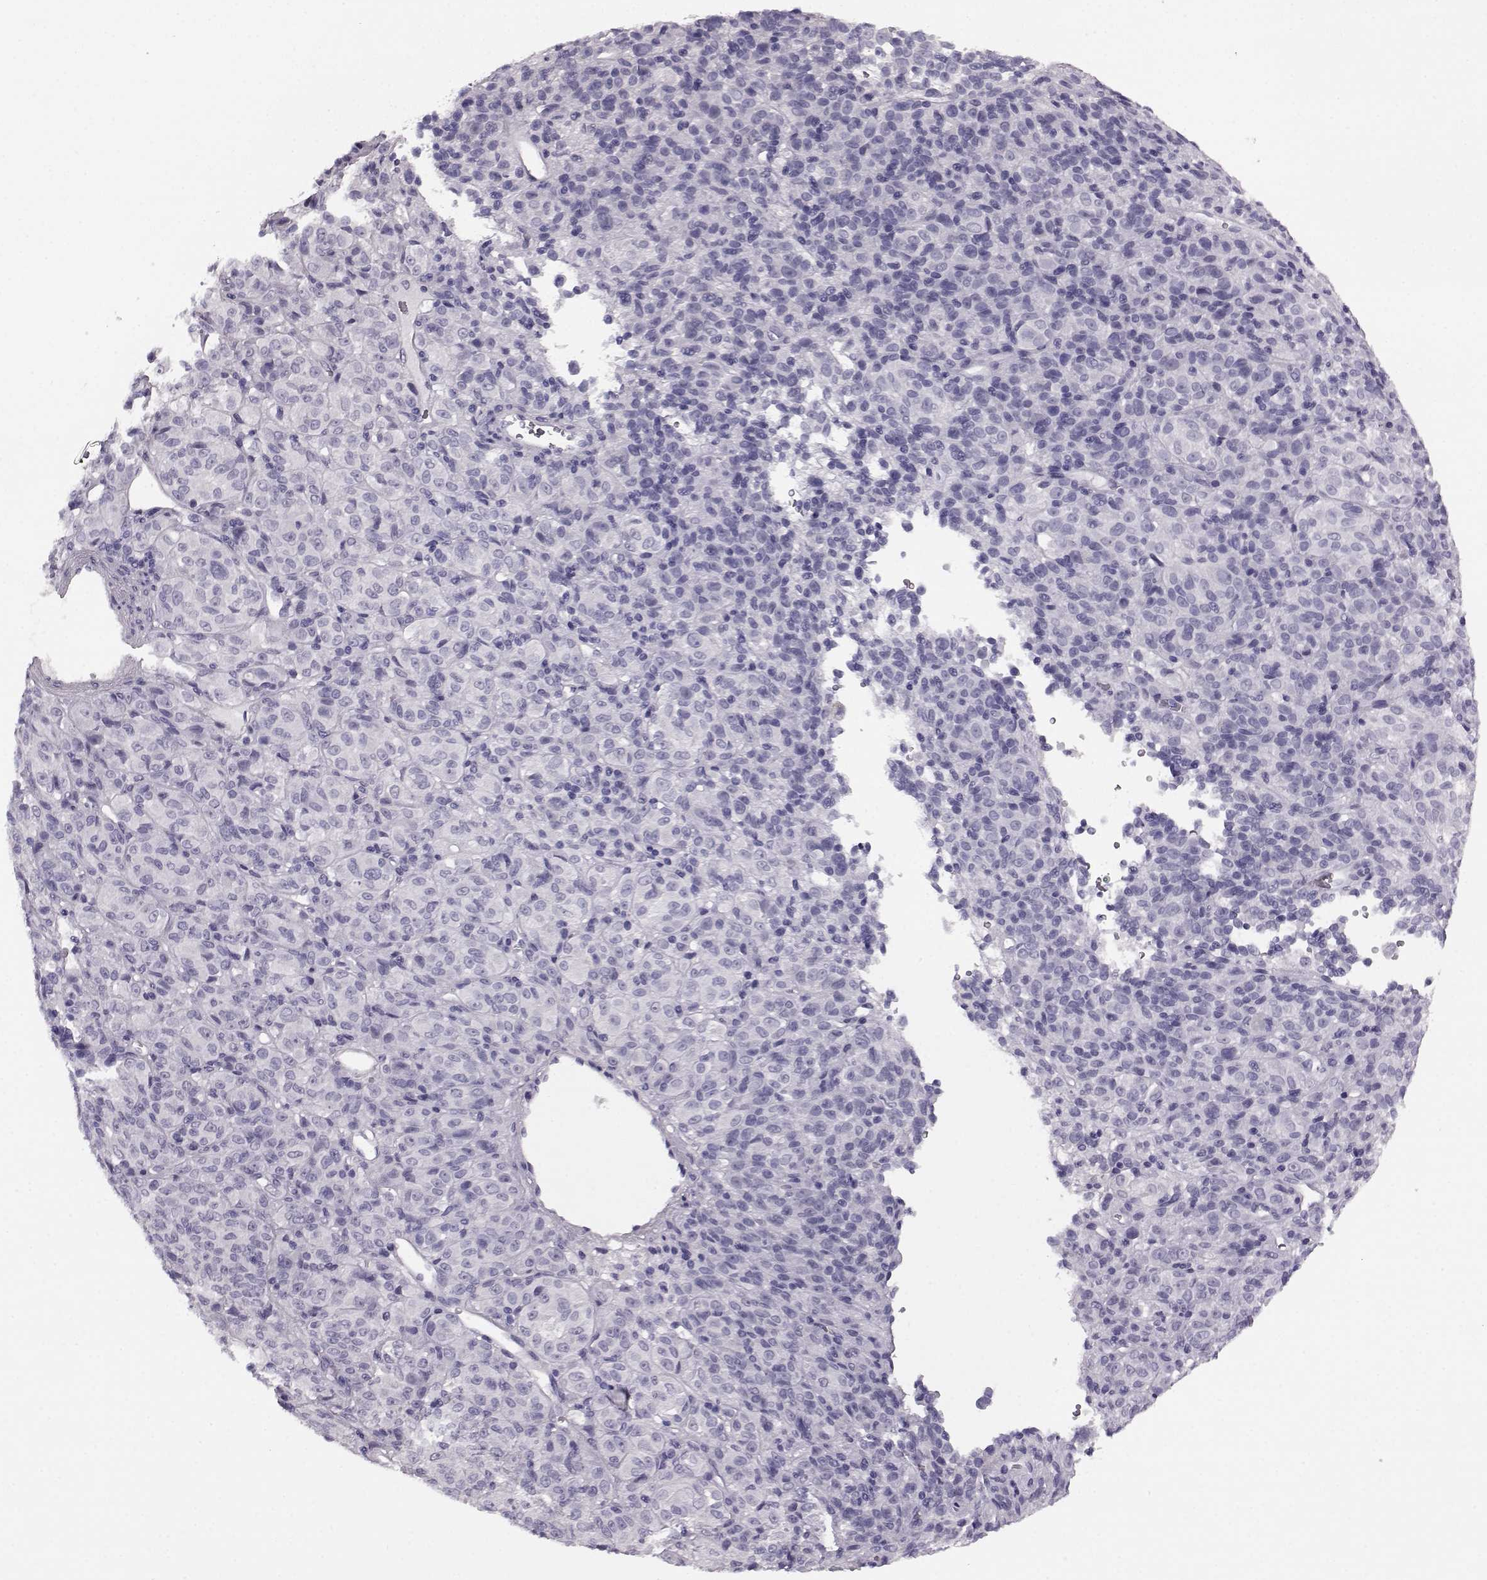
{"staining": {"intensity": "negative", "quantity": "none", "location": "none"}, "tissue": "melanoma", "cell_type": "Tumor cells", "image_type": "cancer", "snomed": [{"axis": "morphology", "description": "Malignant melanoma, Metastatic site"}, {"axis": "topography", "description": "Brain"}], "caption": "A micrograph of malignant melanoma (metastatic site) stained for a protein exhibits no brown staining in tumor cells. The staining was performed using DAB (3,3'-diaminobenzidine) to visualize the protein expression in brown, while the nuclei were stained in blue with hematoxylin (Magnification: 20x).", "gene": "AIPL1", "patient": {"sex": "female", "age": 56}}